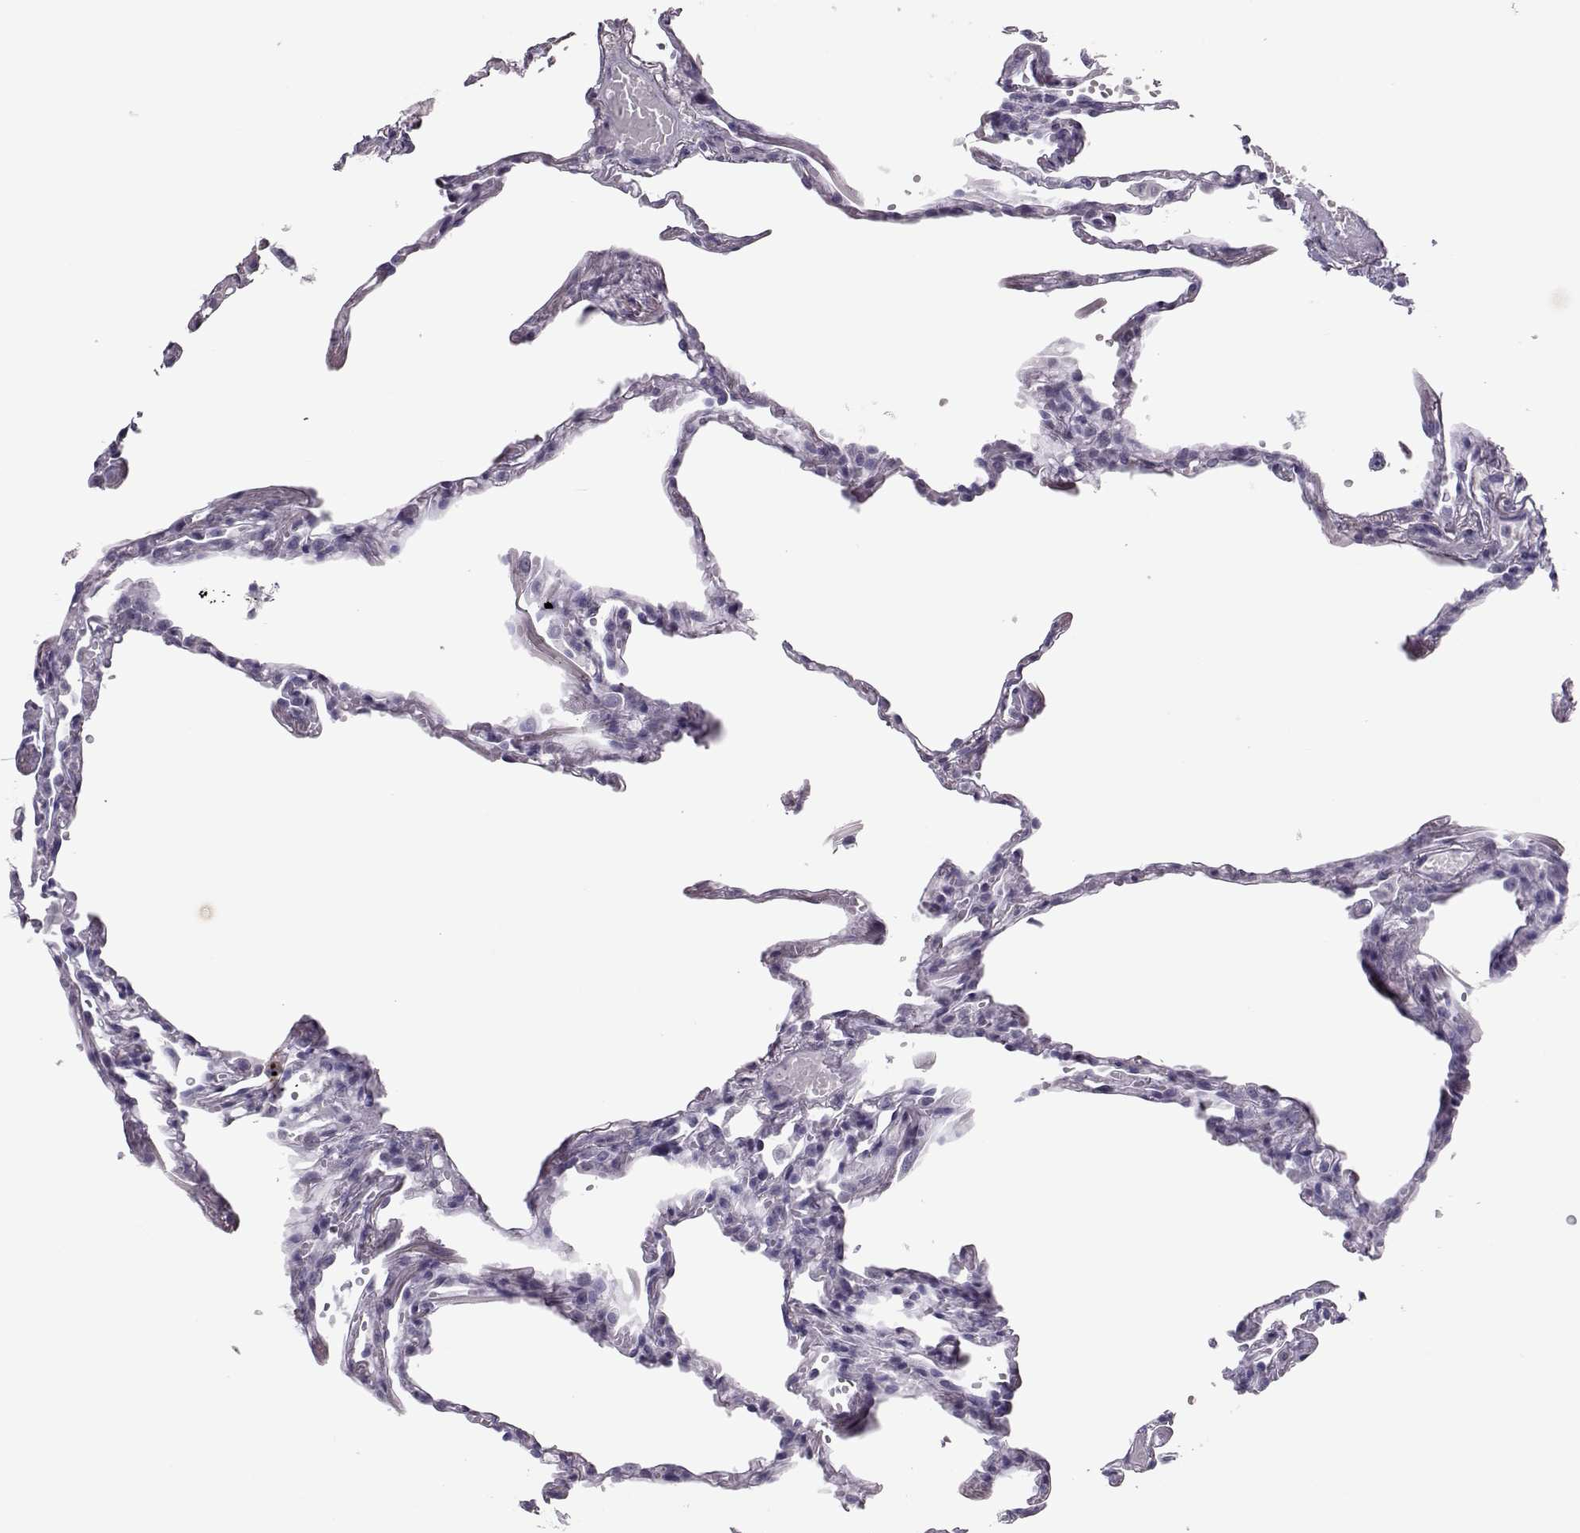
{"staining": {"intensity": "negative", "quantity": "none", "location": "none"}, "tissue": "lung", "cell_type": "Alveolar cells", "image_type": "normal", "snomed": [{"axis": "morphology", "description": "Normal tissue, NOS"}, {"axis": "topography", "description": "Lung"}], "caption": "DAB immunohistochemical staining of unremarkable lung demonstrates no significant staining in alveolar cells.", "gene": "SGO1", "patient": {"sex": "male", "age": 78}}